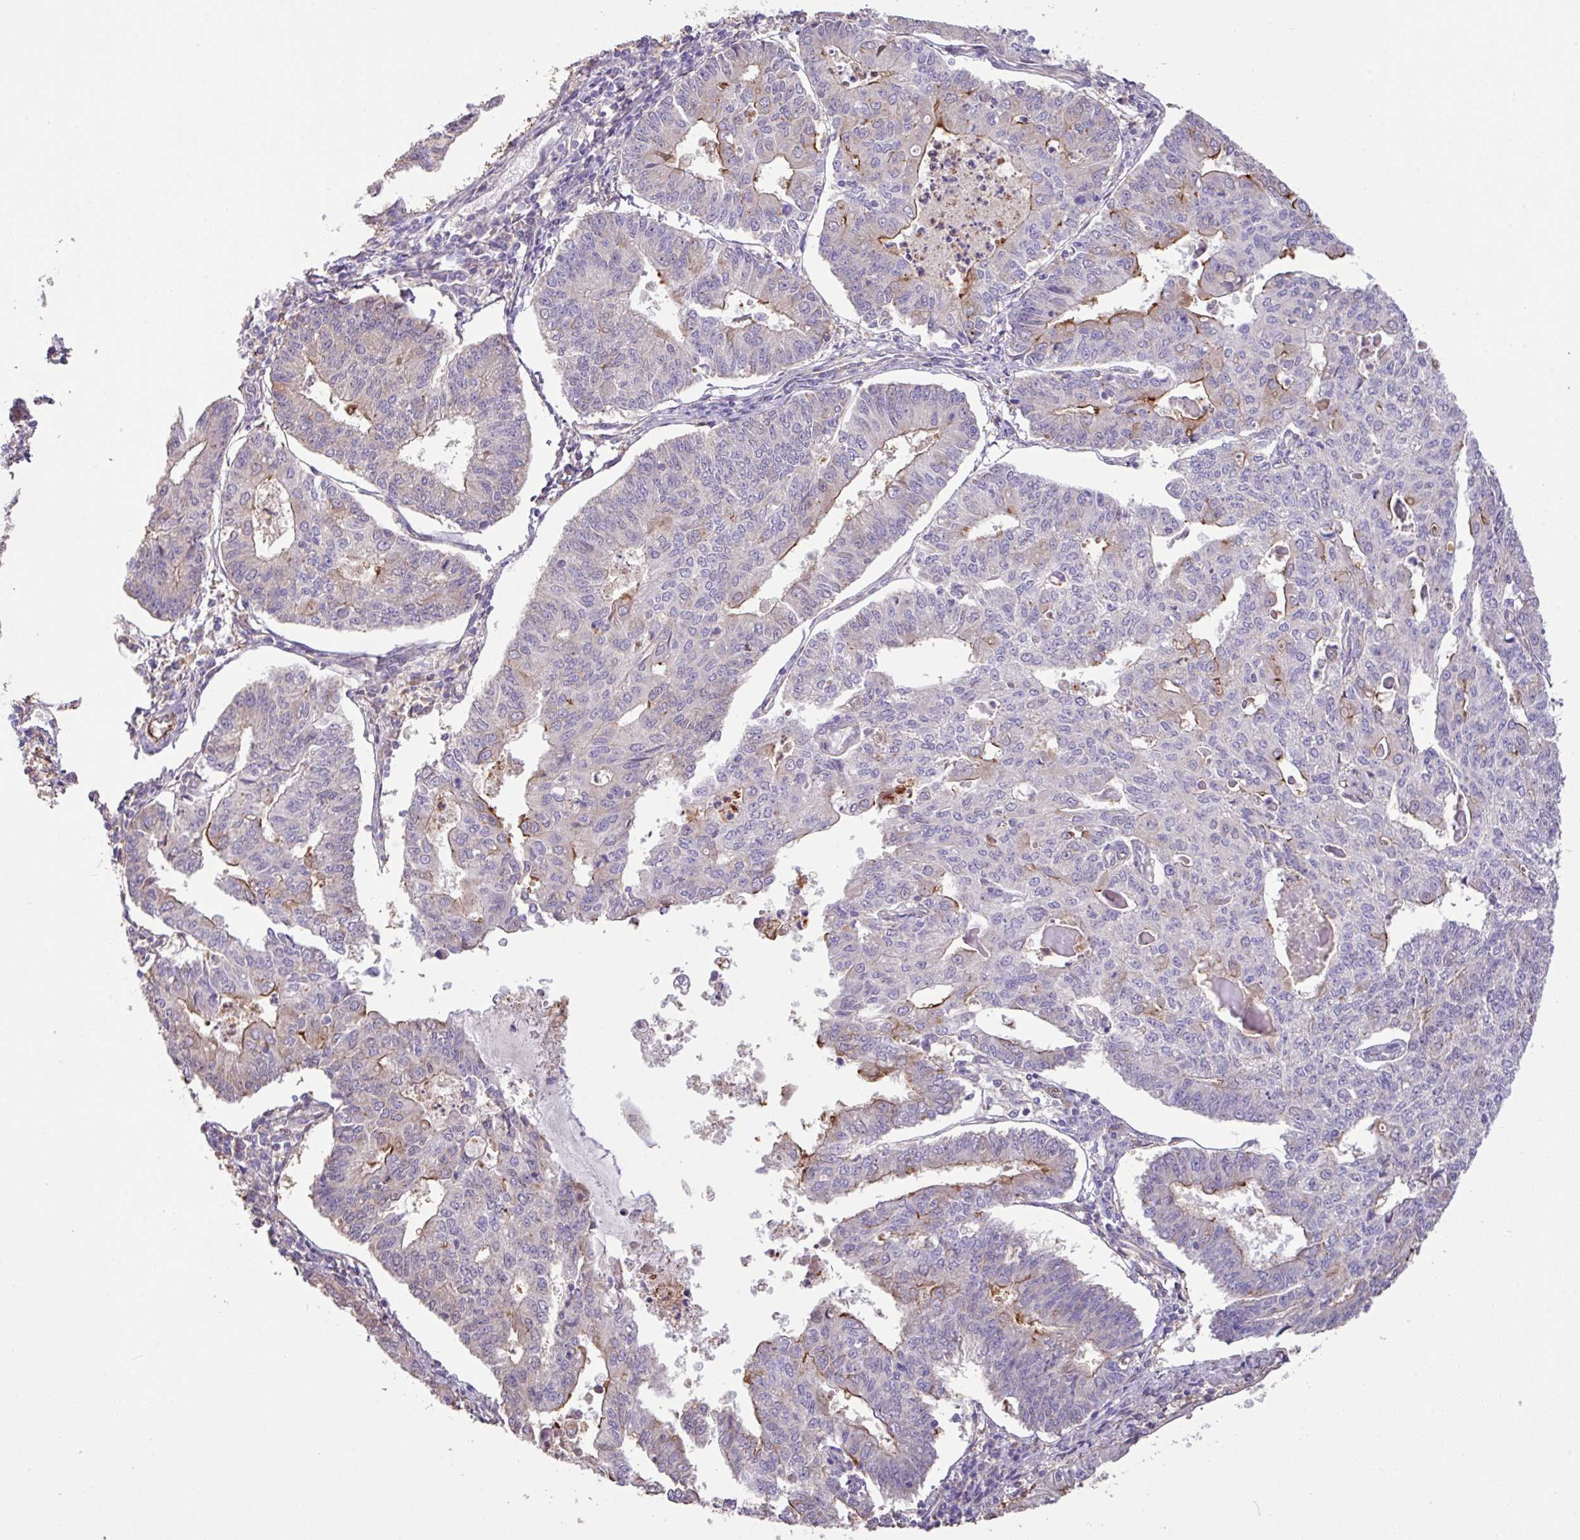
{"staining": {"intensity": "moderate", "quantity": "<25%", "location": "cytoplasmic/membranous"}, "tissue": "endometrial cancer", "cell_type": "Tumor cells", "image_type": "cancer", "snomed": [{"axis": "morphology", "description": "Adenocarcinoma, NOS"}, {"axis": "topography", "description": "Endometrium"}], "caption": "About <25% of tumor cells in human endometrial cancer display moderate cytoplasmic/membranous protein expression as visualized by brown immunohistochemical staining.", "gene": "LRRC53", "patient": {"sex": "female", "age": 56}}